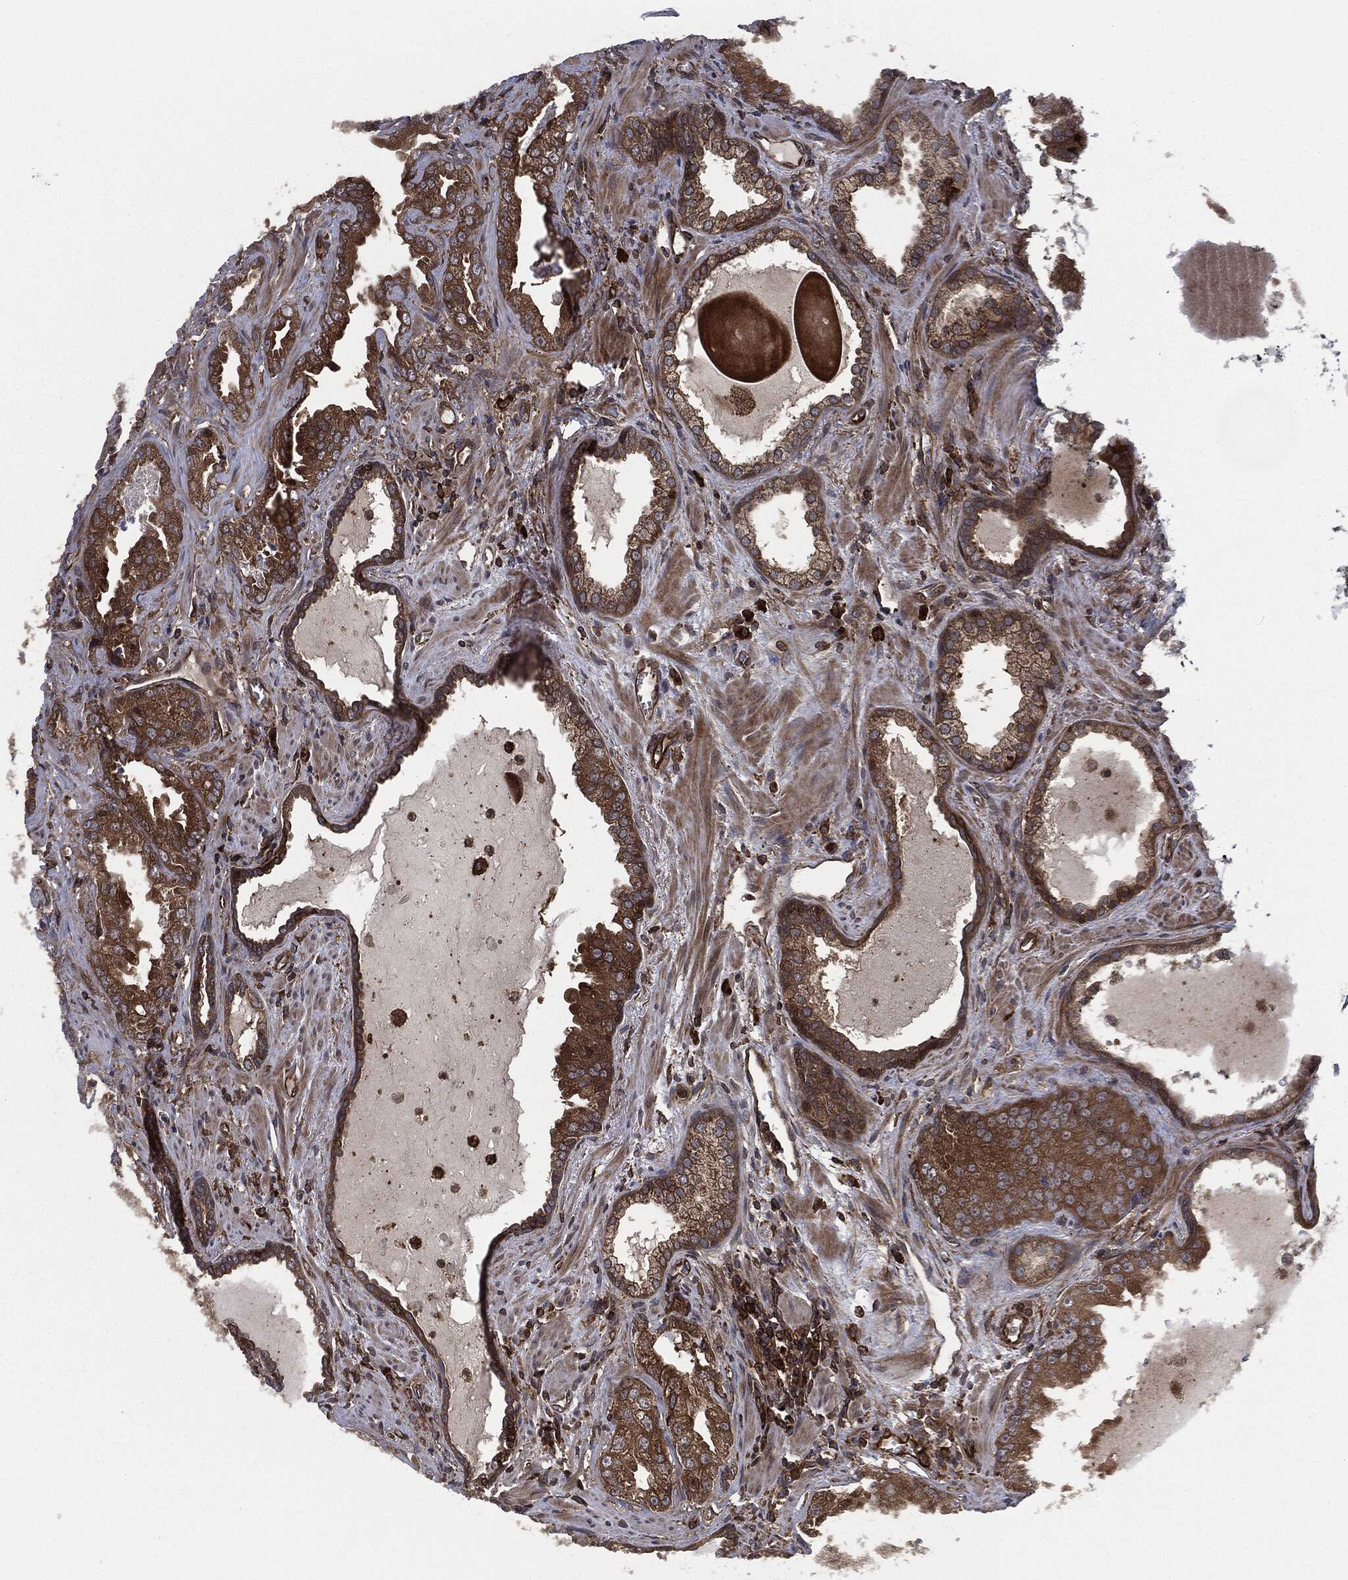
{"staining": {"intensity": "strong", "quantity": ">75%", "location": "cytoplasmic/membranous"}, "tissue": "prostate cancer", "cell_type": "Tumor cells", "image_type": "cancer", "snomed": [{"axis": "morphology", "description": "Adenocarcinoma, Low grade"}, {"axis": "topography", "description": "Prostate"}], "caption": "Brown immunohistochemical staining in human low-grade adenocarcinoma (prostate) demonstrates strong cytoplasmic/membranous staining in approximately >75% of tumor cells.", "gene": "RAP1GDS1", "patient": {"sex": "male", "age": 62}}